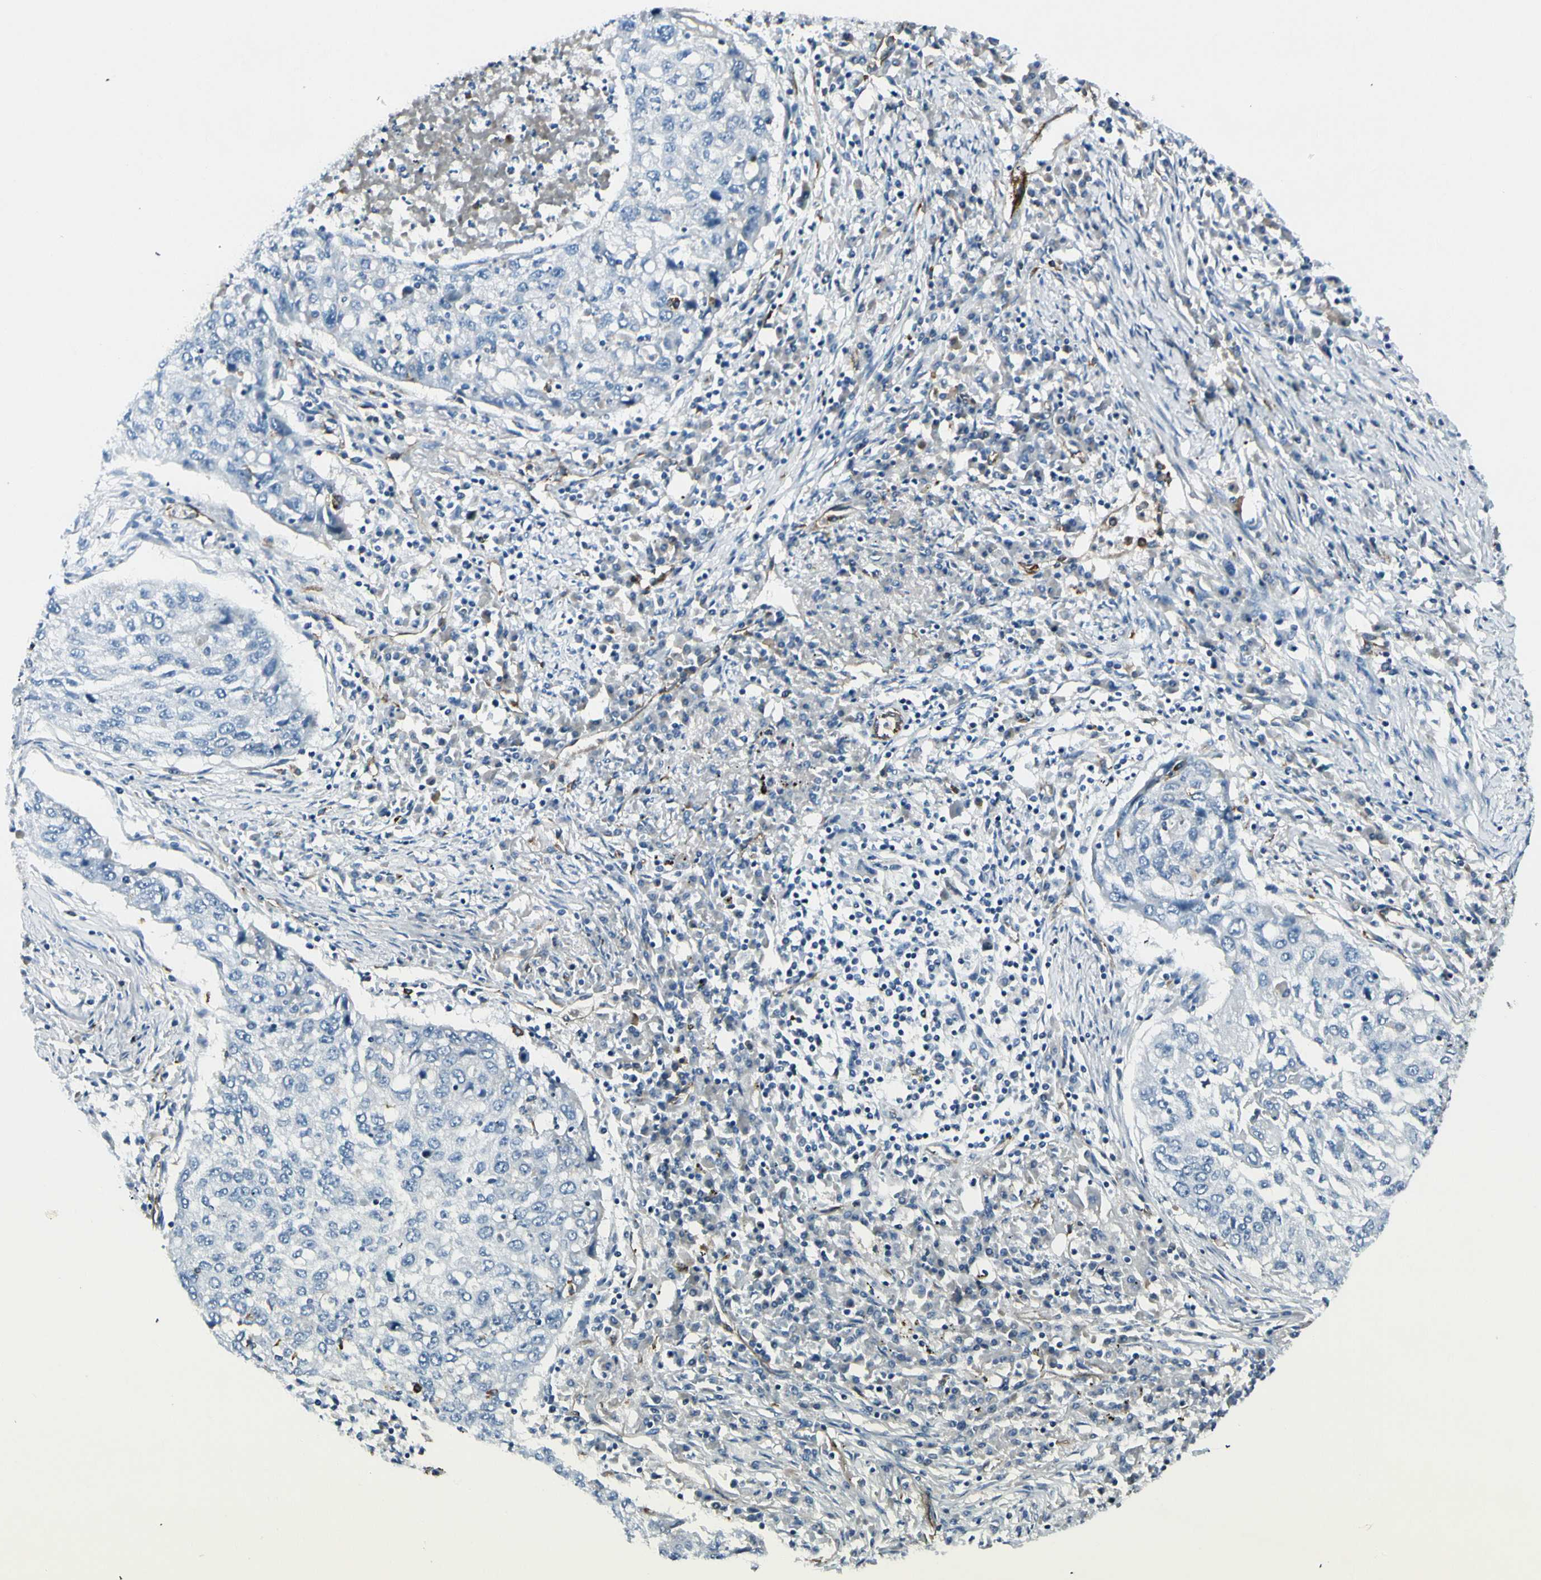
{"staining": {"intensity": "negative", "quantity": "none", "location": "none"}, "tissue": "lung cancer", "cell_type": "Tumor cells", "image_type": "cancer", "snomed": [{"axis": "morphology", "description": "Squamous cell carcinoma, NOS"}, {"axis": "topography", "description": "Lung"}], "caption": "High power microscopy photomicrograph of an immunohistochemistry photomicrograph of lung cancer, revealing no significant staining in tumor cells.", "gene": "CD93", "patient": {"sex": "female", "age": 63}}